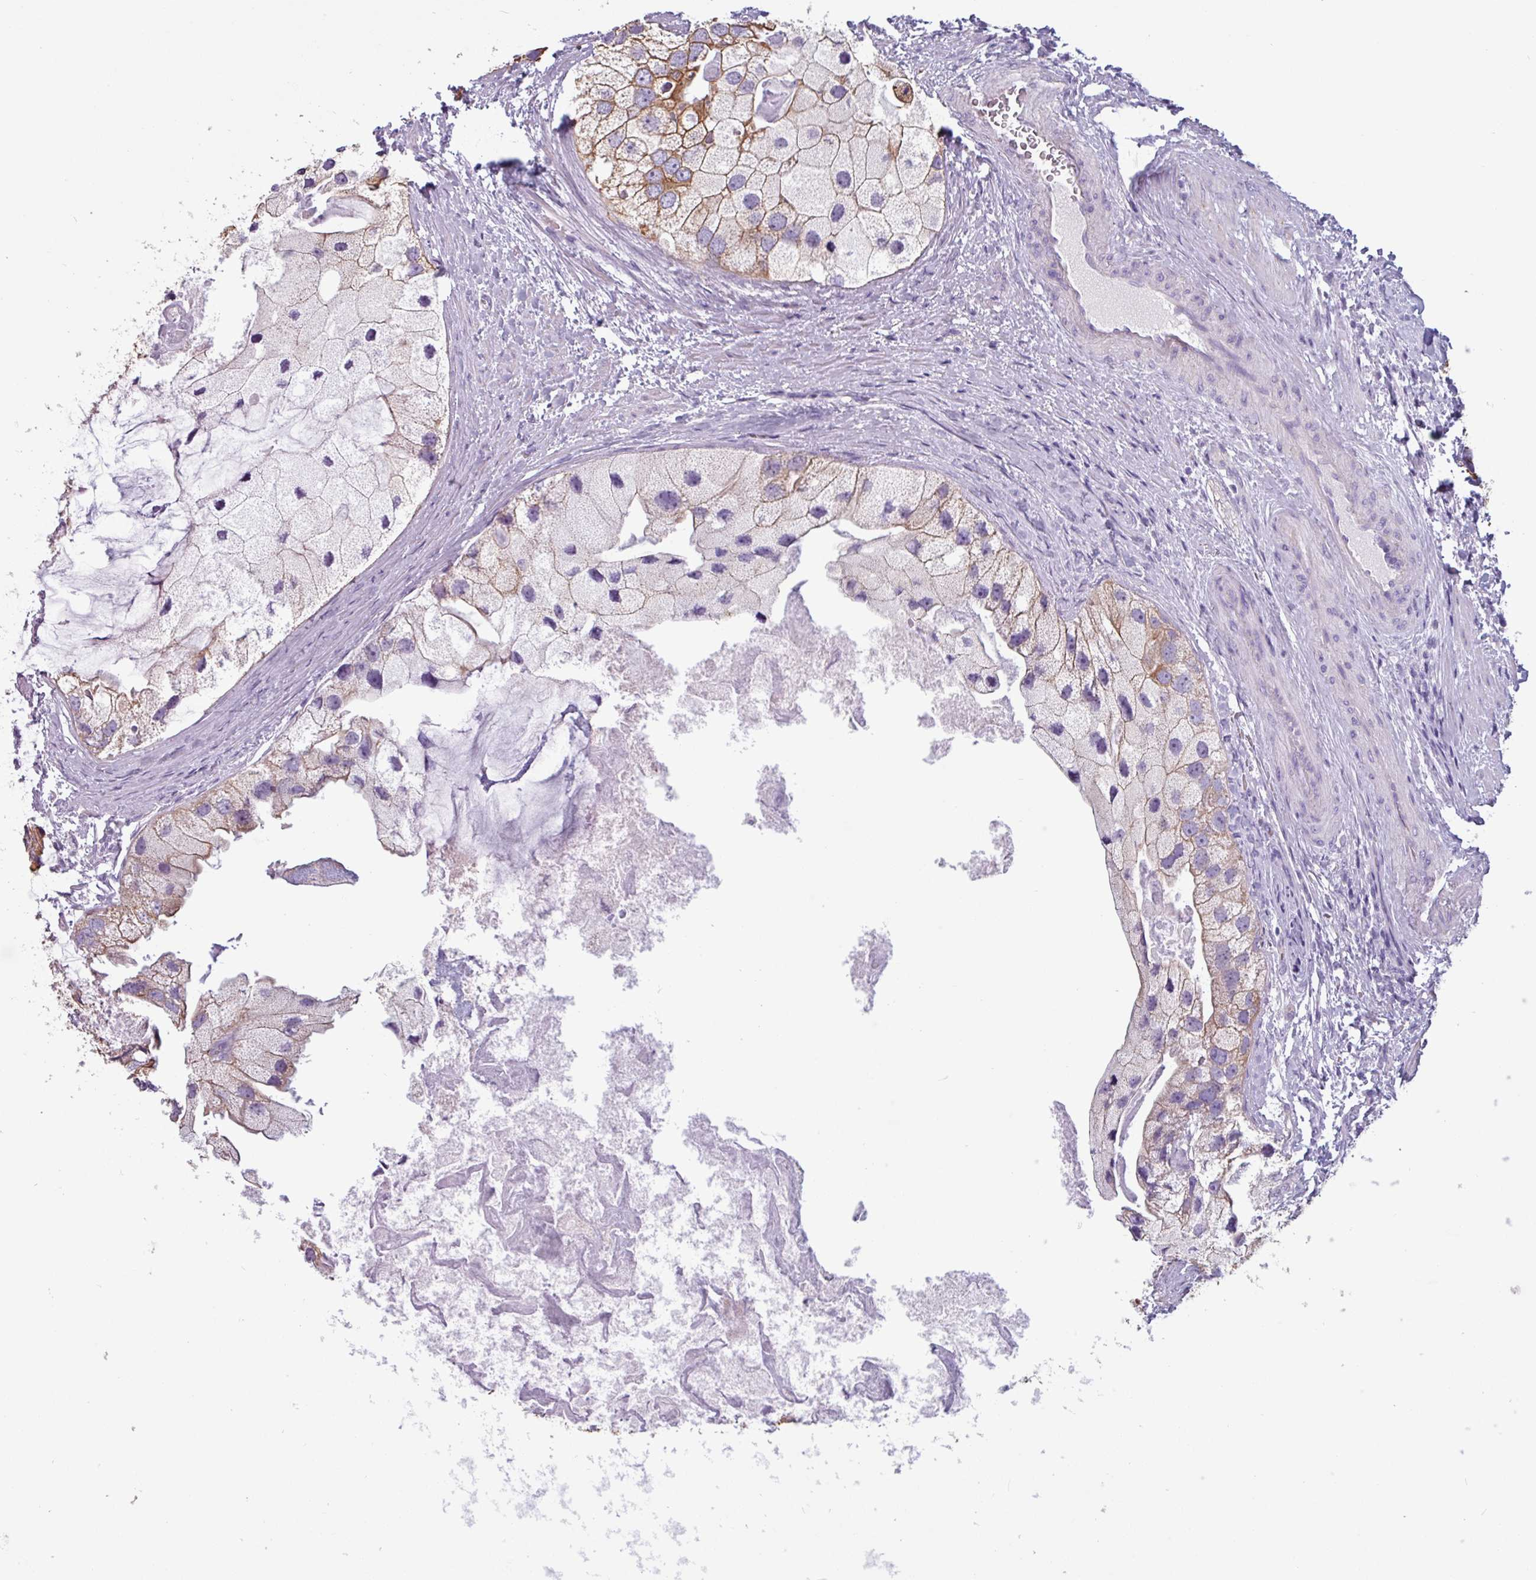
{"staining": {"intensity": "moderate", "quantity": "25%-75%", "location": "cytoplasmic/membranous"}, "tissue": "prostate cancer", "cell_type": "Tumor cells", "image_type": "cancer", "snomed": [{"axis": "morphology", "description": "Adenocarcinoma, High grade"}, {"axis": "topography", "description": "Prostate"}], "caption": "This image exhibits prostate cancer stained with immunohistochemistry (IHC) to label a protein in brown. The cytoplasmic/membranous of tumor cells show moderate positivity for the protein. Nuclei are counter-stained blue.", "gene": "CAMK1", "patient": {"sex": "male", "age": 62}}